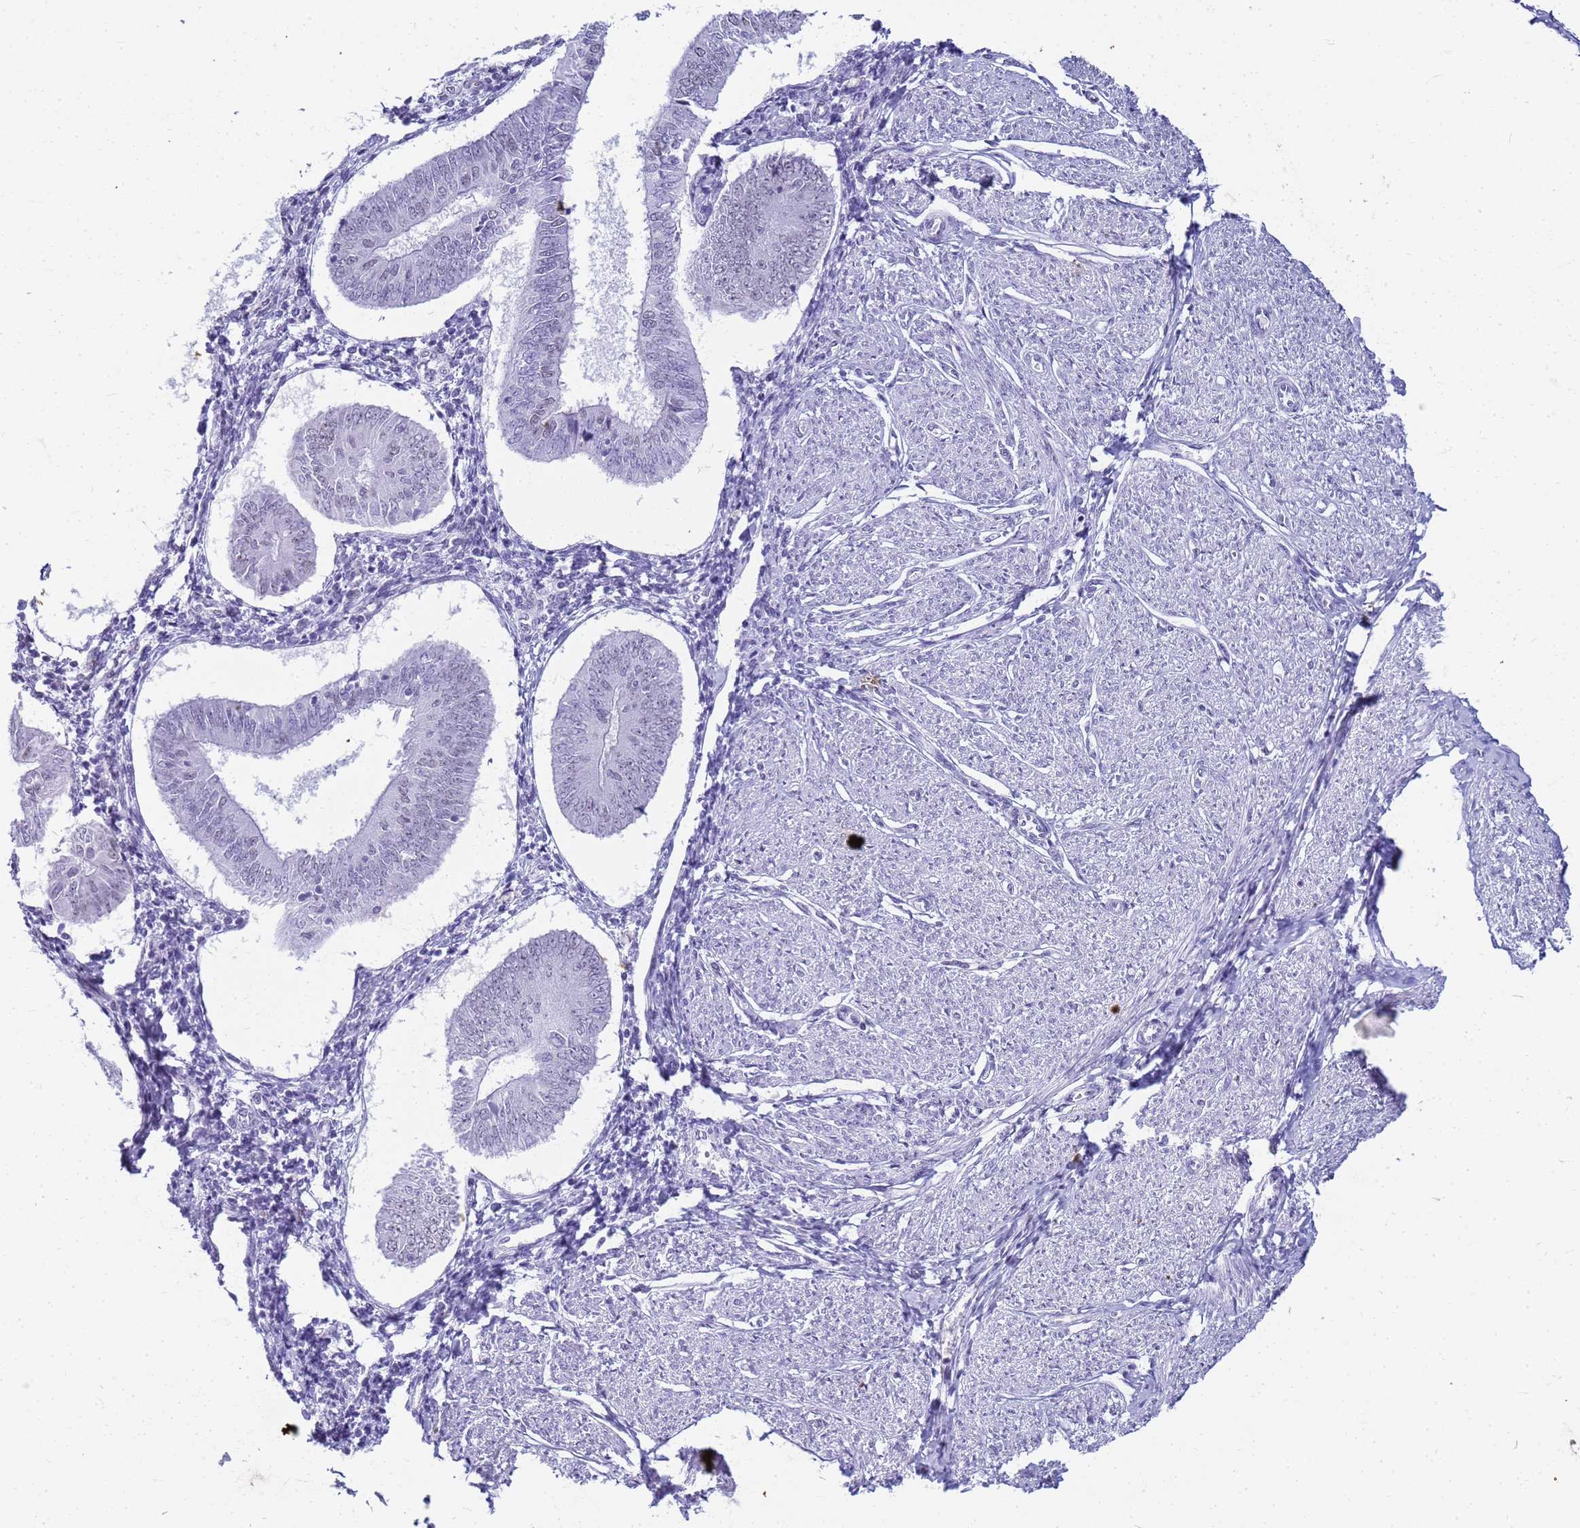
{"staining": {"intensity": "negative", "quantity": "none", "location": "none"}, "tissue": "endometrial cancer", "cell_type": "Tumor cells", "image_type": "cancer", "snomed": [{"axis": "morphology", "description": "Adenocarcinoma, NOS"}, {"axis": "topography", "description": "Endometrium"}], "caption": "The photomicrograph demonstrates no staining of tumor cells in endometrial adenocarcinoma.", "gene": "SLC7A9", "patient": {"sex": "female", "age": 58}}